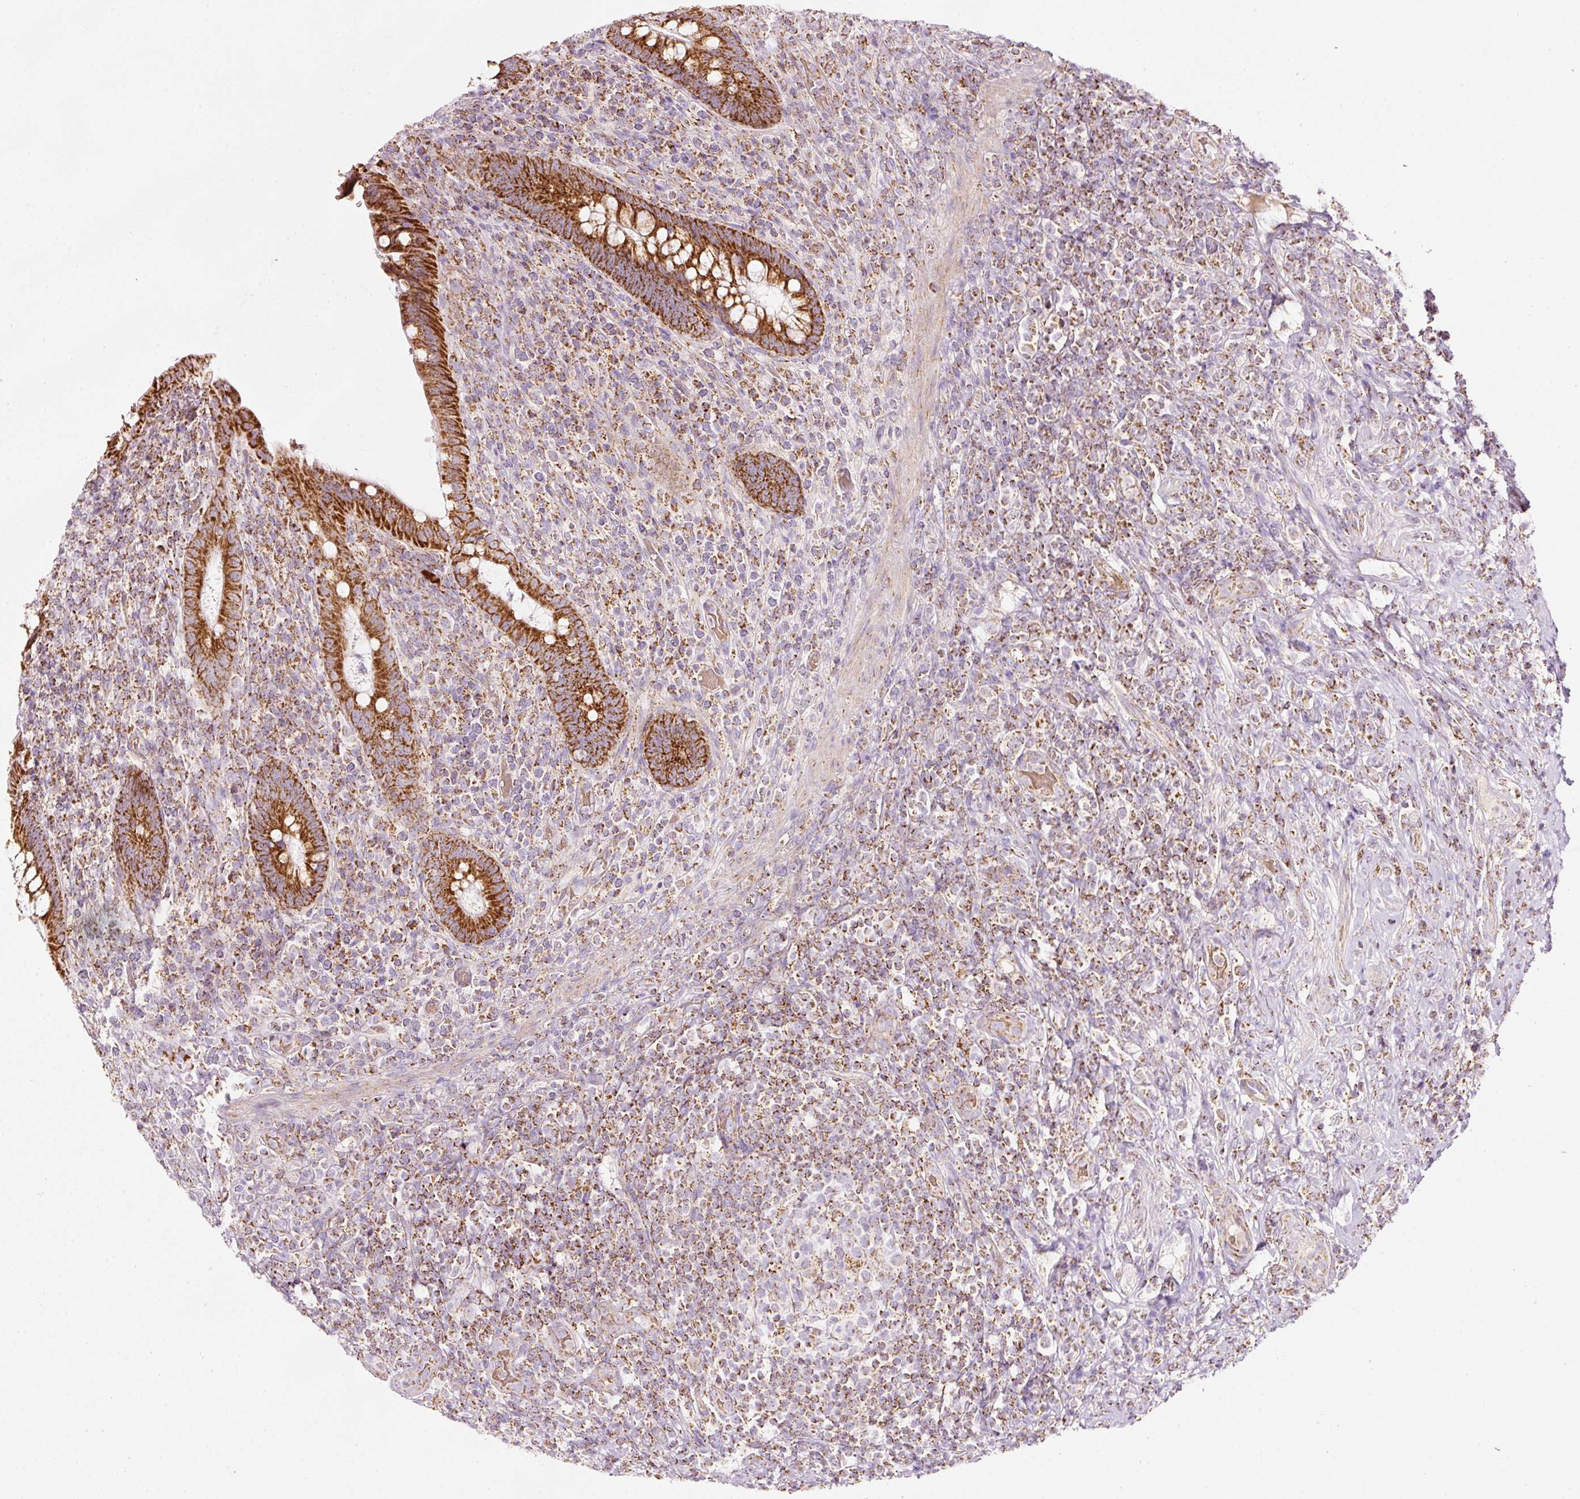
{"staining": {"intensity": "strong", "quantity": ">75%", "location": "cytoplasmic/membranous"}, "tissue": "appendix", "cell_type": "Glandular cells", "image_type": "normal", "snomed": [{"axis": "morphology", "description": "Normal tissue, NOS"}, {"axis": "topography", "description": "Appendix"}], "caption": "Appendix stained with immunohistochemistry (IHC) exhibits strong cytoplasmic/membranous staining in about >75% of glandular cells.", "gene": "SDHA", "patient": {"sex": "female", "age": 43}}